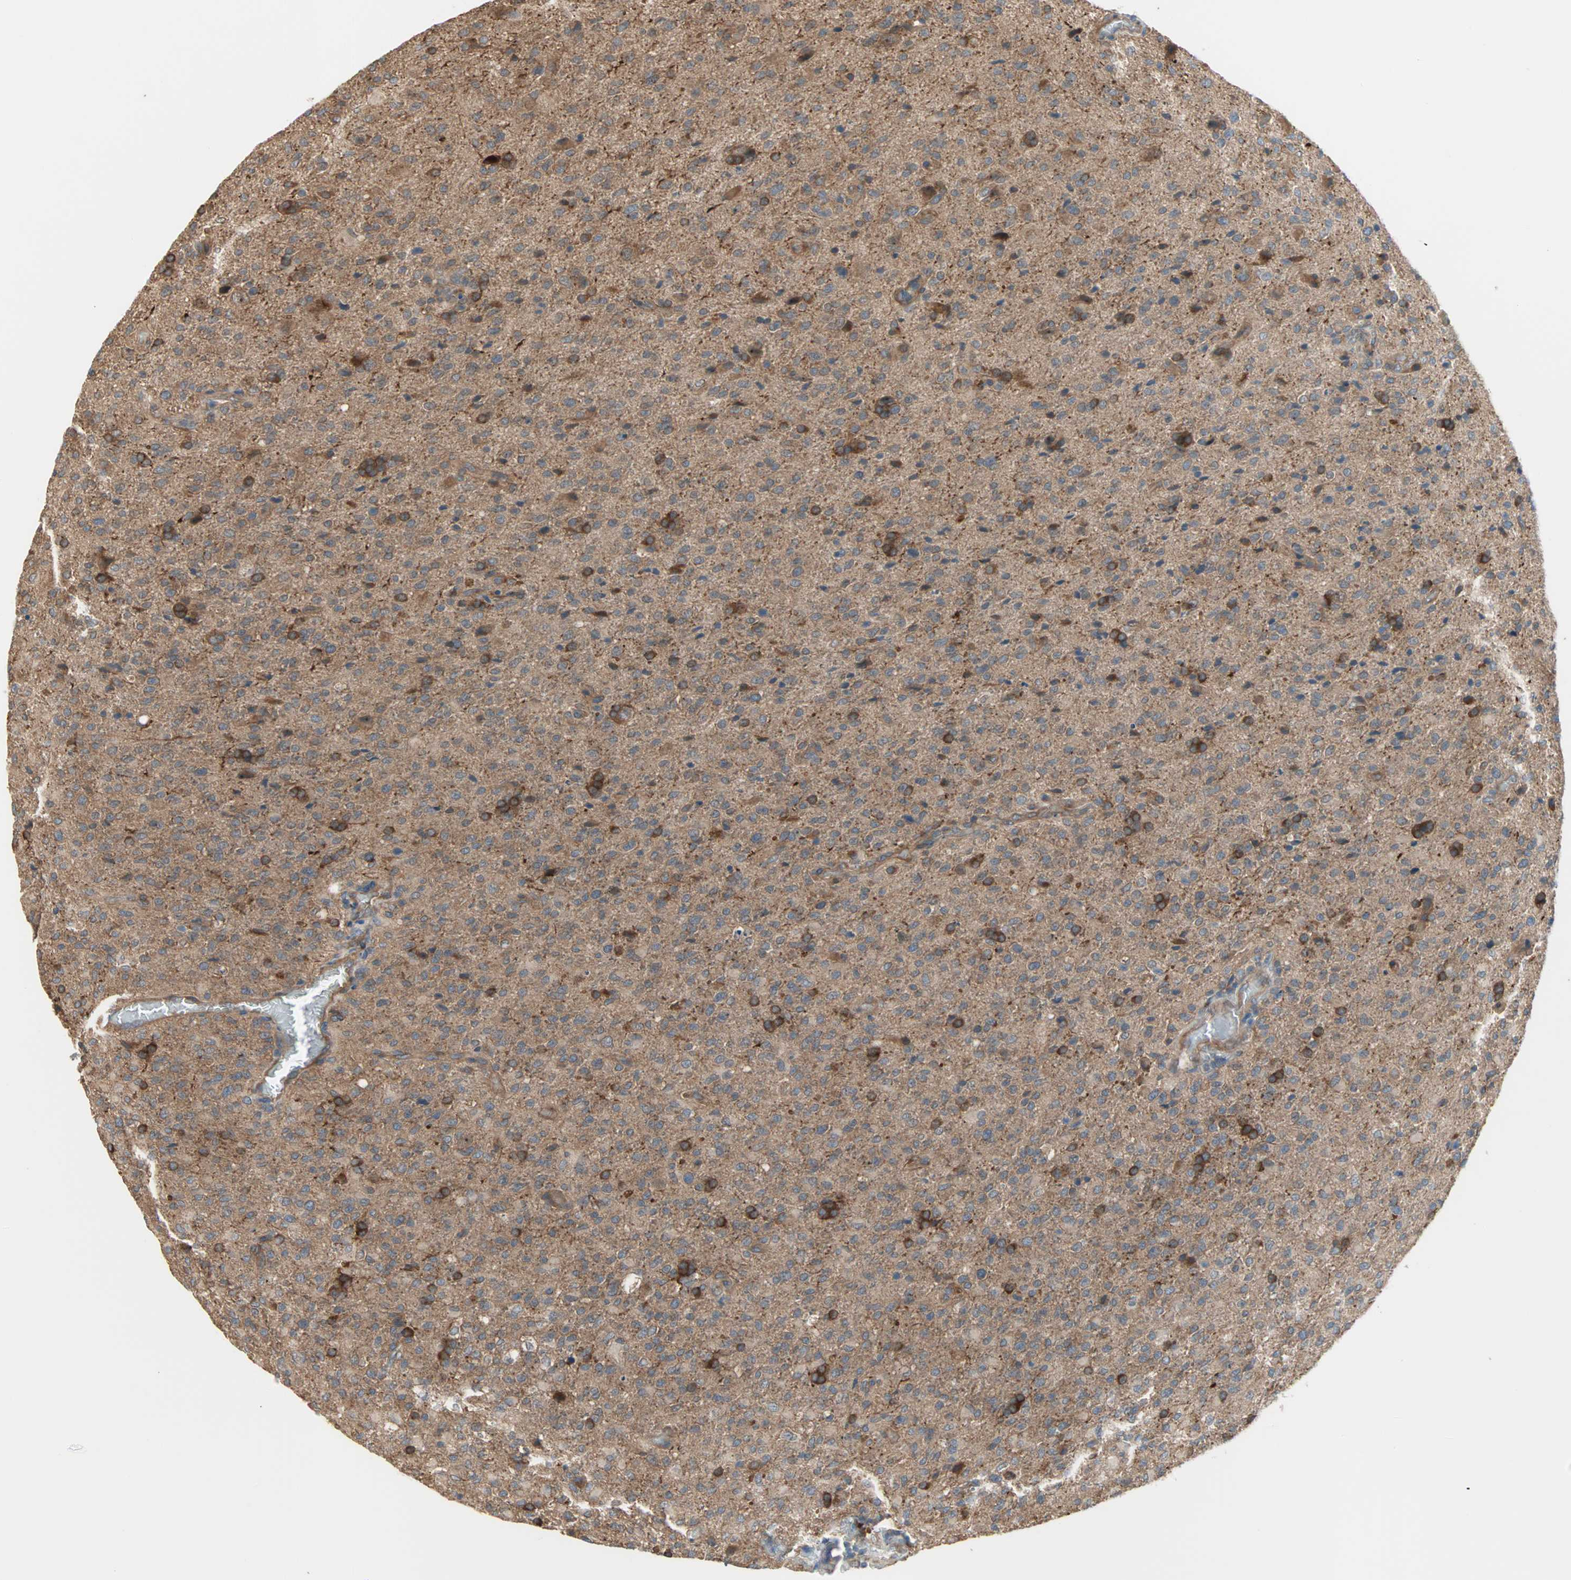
{"staining": {"intensity": "weak", "quantity": "<25%", "location": "cytoplasmic/membranous"}, "tissue": "glioma", "cell_type": "Tumor cells", "image_type": "cancer", "snomed": [{"axis": "morphology", "description": "Glioma, malignant, High grade"}, {"axis": "topography", "description": "Brain"}], "caption": "Human high-grade glioma (malignant) stained for a protein using IHC displays no positivity in tumor cells.", "gene": "PDE8A", "patient": {"sex": "male", "age": 71}}